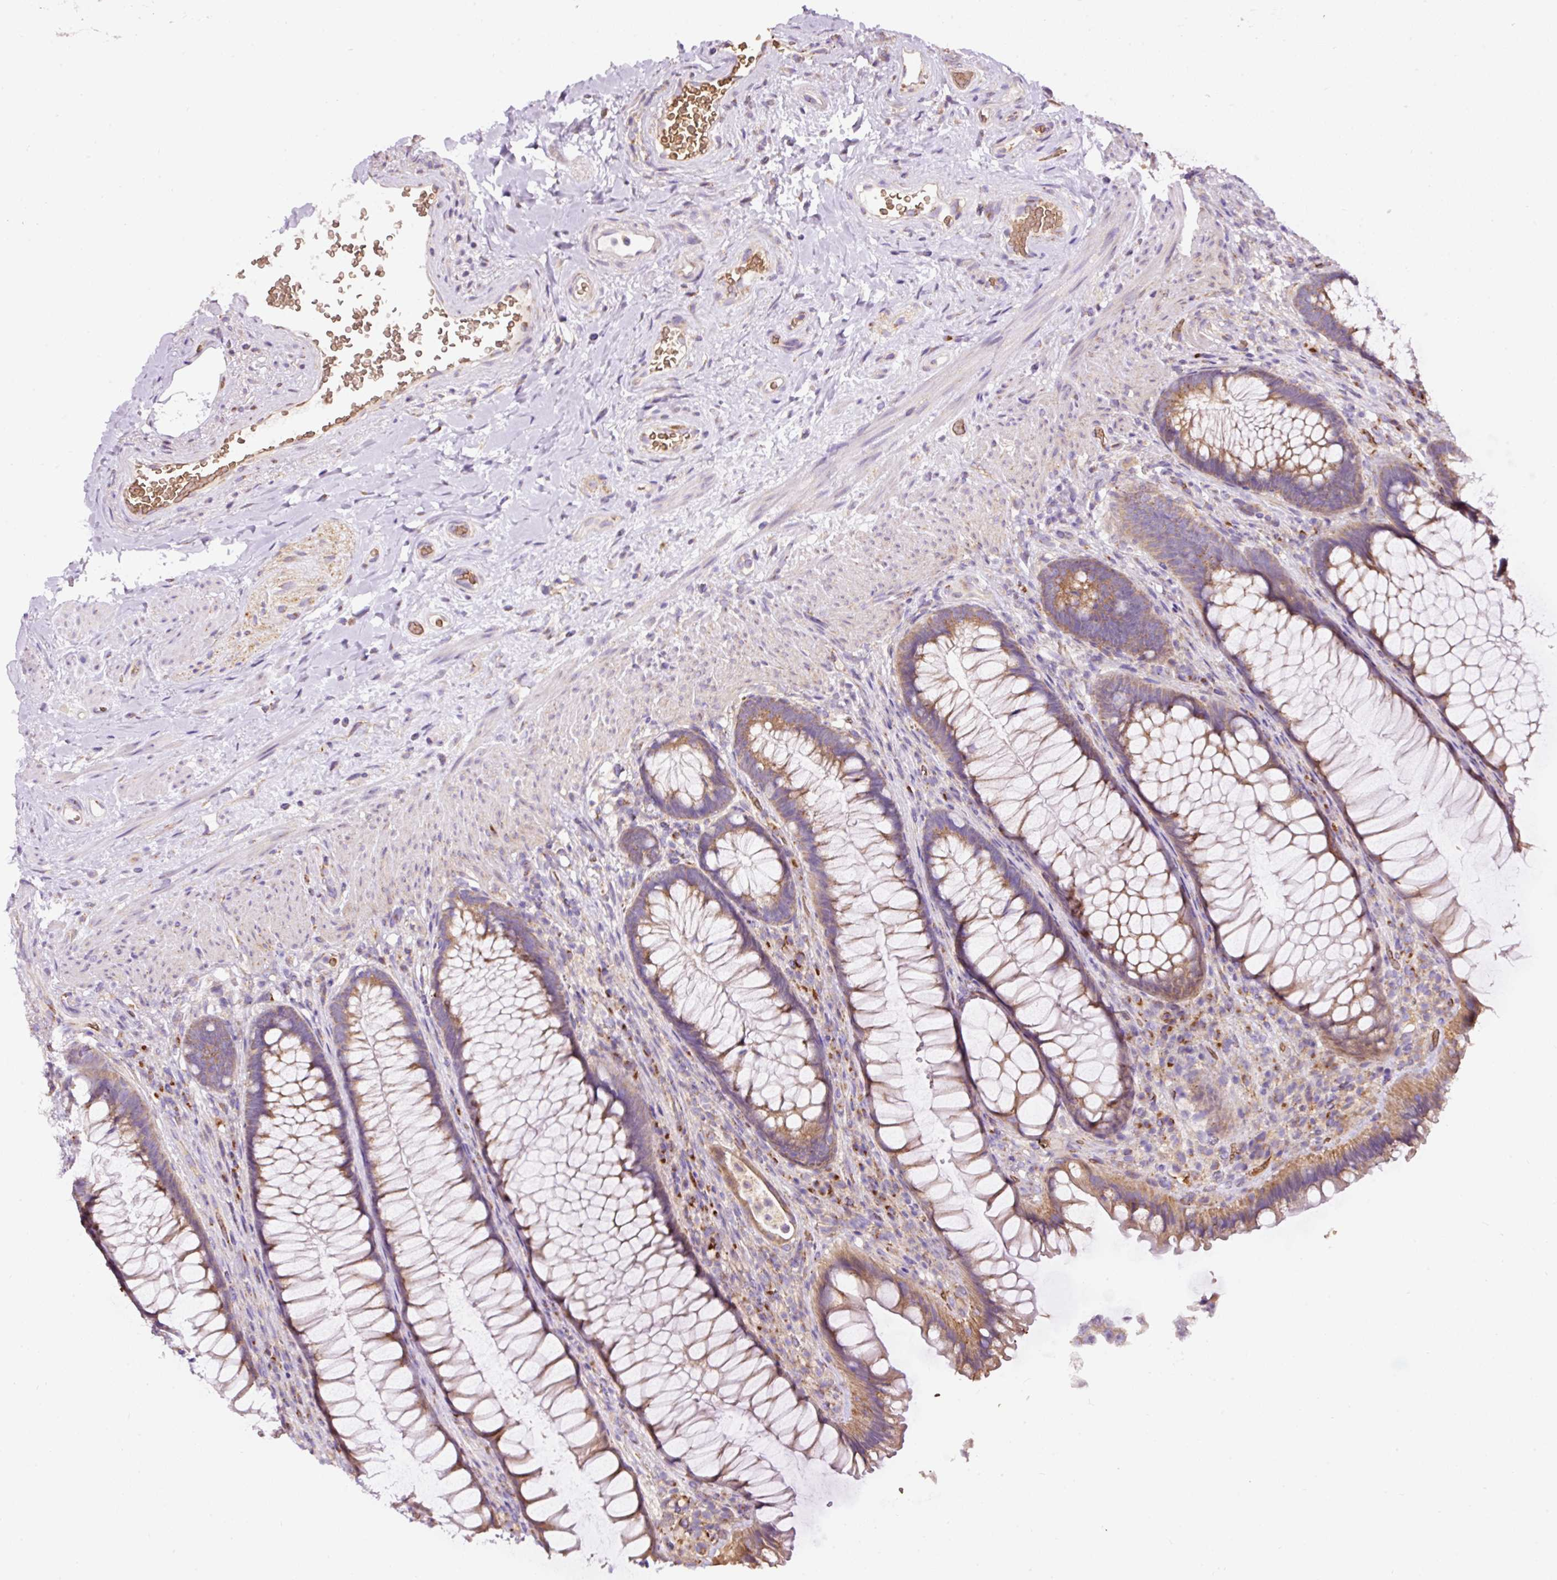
{"staining": {"intensity": "moderate", "quantity": "25%-75%", "location": "cytoplasmic/membranous"}, "tissue": "rectum", "cell_type": "Glandular cells", "image_type": "normal", "snomed": [{"axis": "morphology", "description": "Normal tissue, NOS"}, {"axis": "topography", "description": "Rectum"}], "caption": "Rectum stained with immunohistochemistry shows moderate cytoplasmic/membranous positivity in about 25%-75% of glandular cells. The staining was performed using DAB, with brown indicating positive protein expression. Nuclei are stained blue with hematoxylin.", "gene": "PRRC2A", "patient": {"sex": "male", "age": 53}}